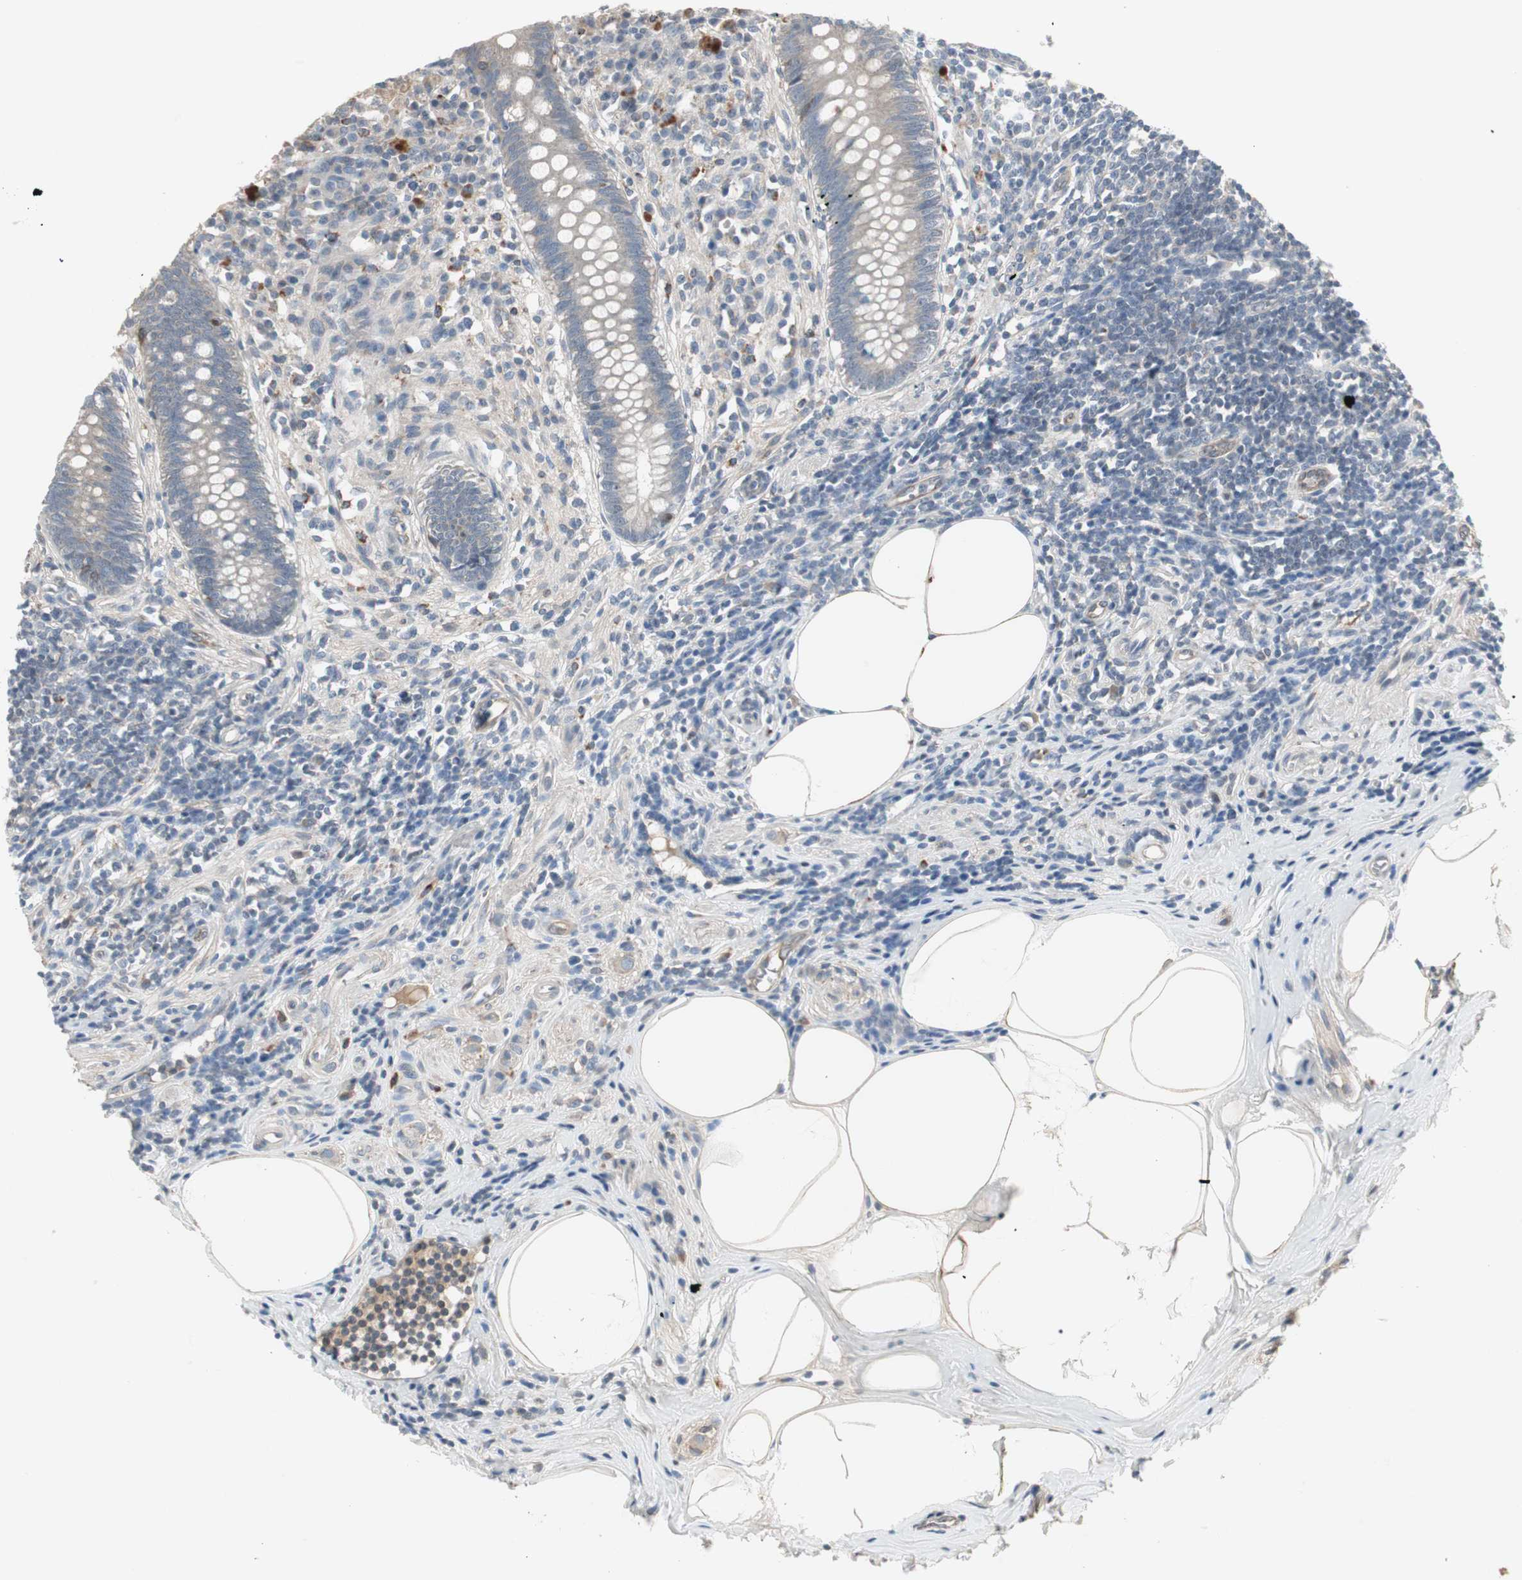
{"staining": {"intensity": "weak", "quantity": "25%-75%", "location": "cytoplasmic/membranous"}, "tissue": "appendix", "cell_type": "Glandular cells", "image_type": "normal", "snomed": [{"axis": "morphology", "description": "Normal tissue, NOS"}, {"axis": "topography", "description": "Appendix"}], "caption": "Appendix stained with a brown dye exhibits weak cytoplasmic/membranous positive expression in about 25%-75% of glandular cells.", "gene": "JMJD7", "patient": {"sex": "female", "age": 50}}